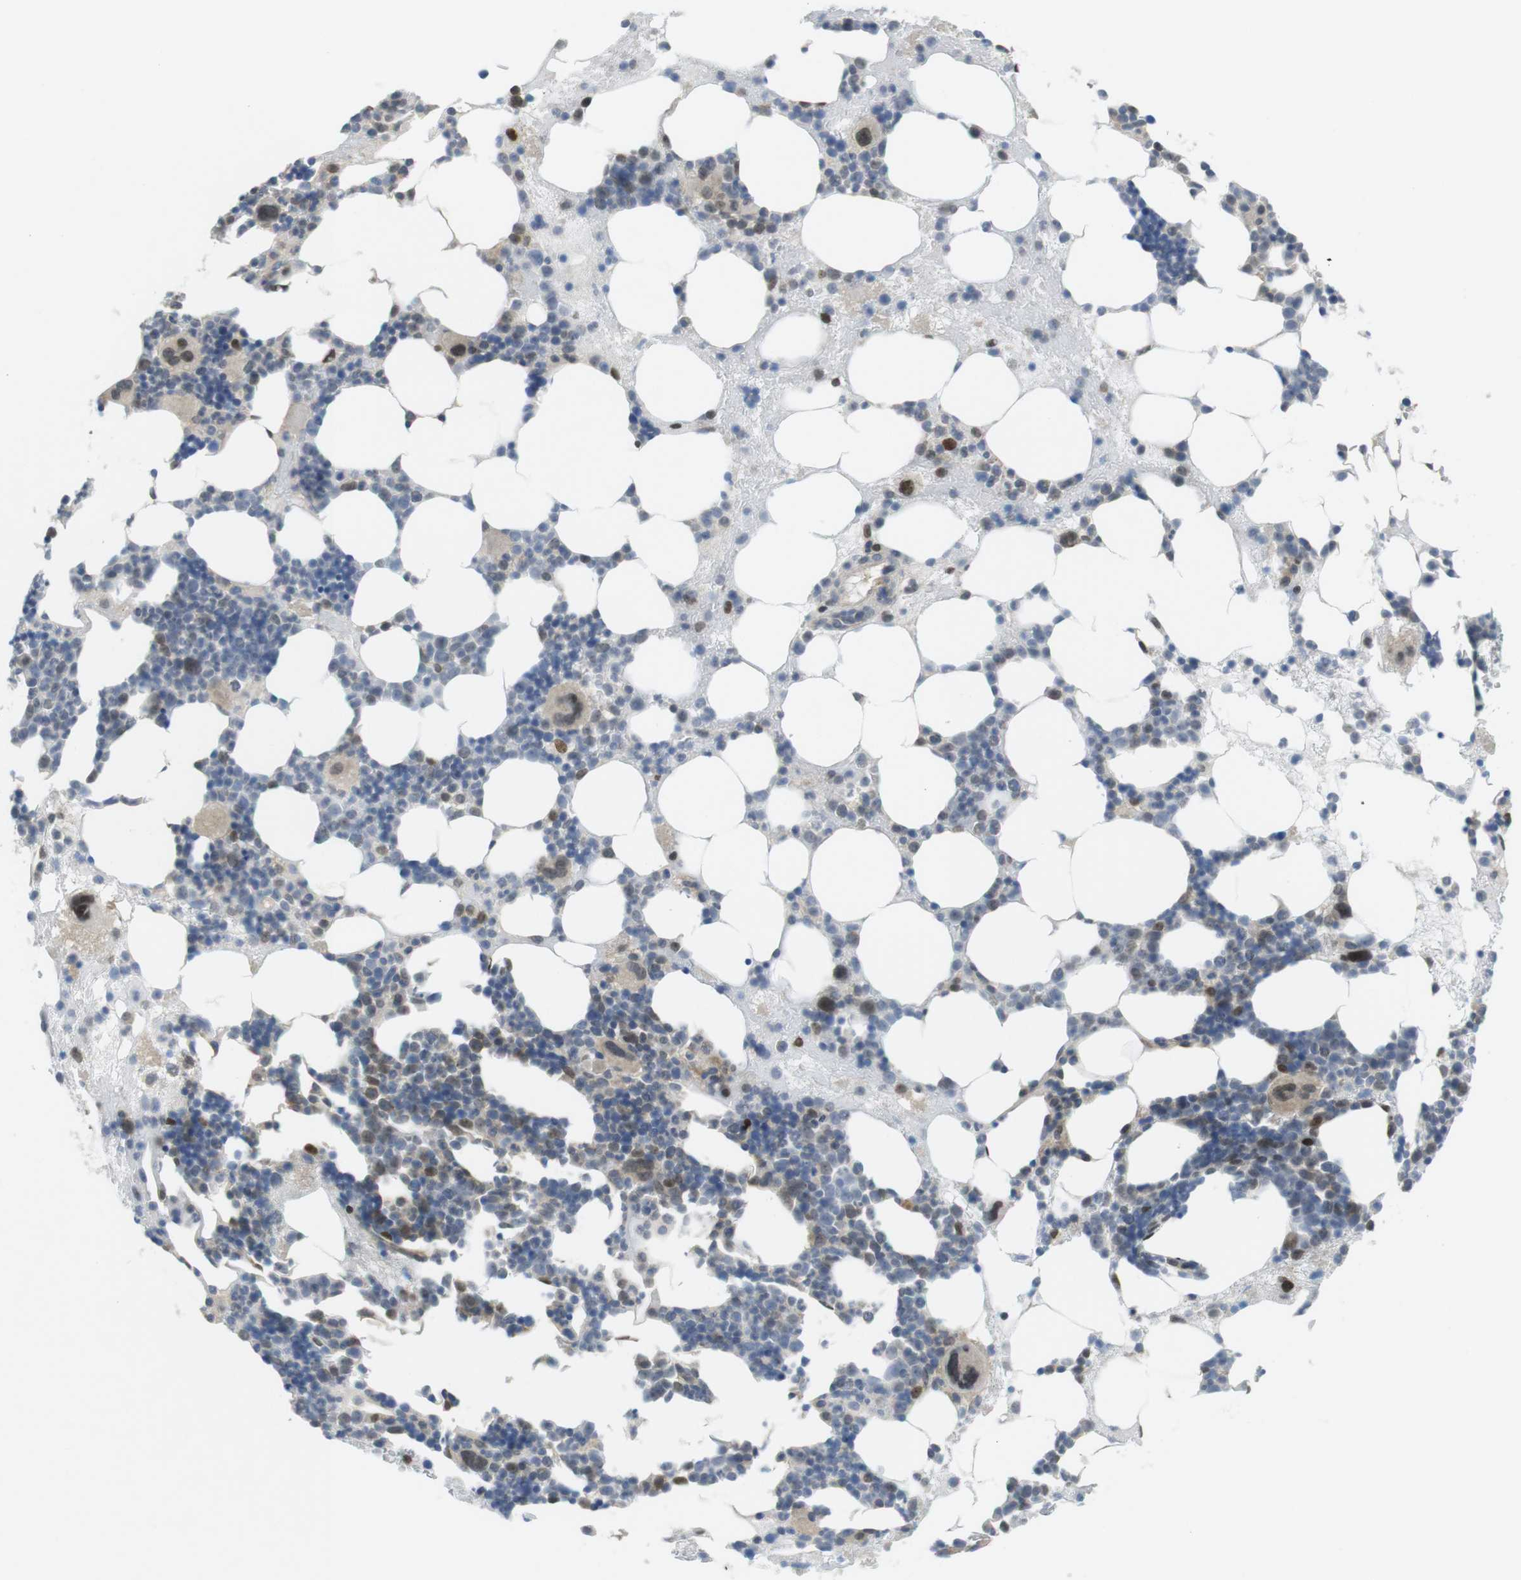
{"staining": {"intensity": "moderate", "quantity": "<25%", "location": "cytoplasmic/membranous,nuclear"}, "tissue": "bone marrow", "cell_type": "Hematopoietic cells", "image_type": "normal", "snomed": [{"axis": "morphology", "description": "Normal tissue, NOS"}, {"axis": "morphology", "description": "Inflammation, NOS"}, {"axis": "topography", "description": "Bone marrow"}], "caption": "A brown stain highlights moderate cytoplasmic/membranous,nuclear positivity of a protein in hematopoietic cells of benign bone marrow. (IHC, brightfield microscopy, high magnification).", "gene": "RCC1", "patient": {"sex": "female", "age": 76}}